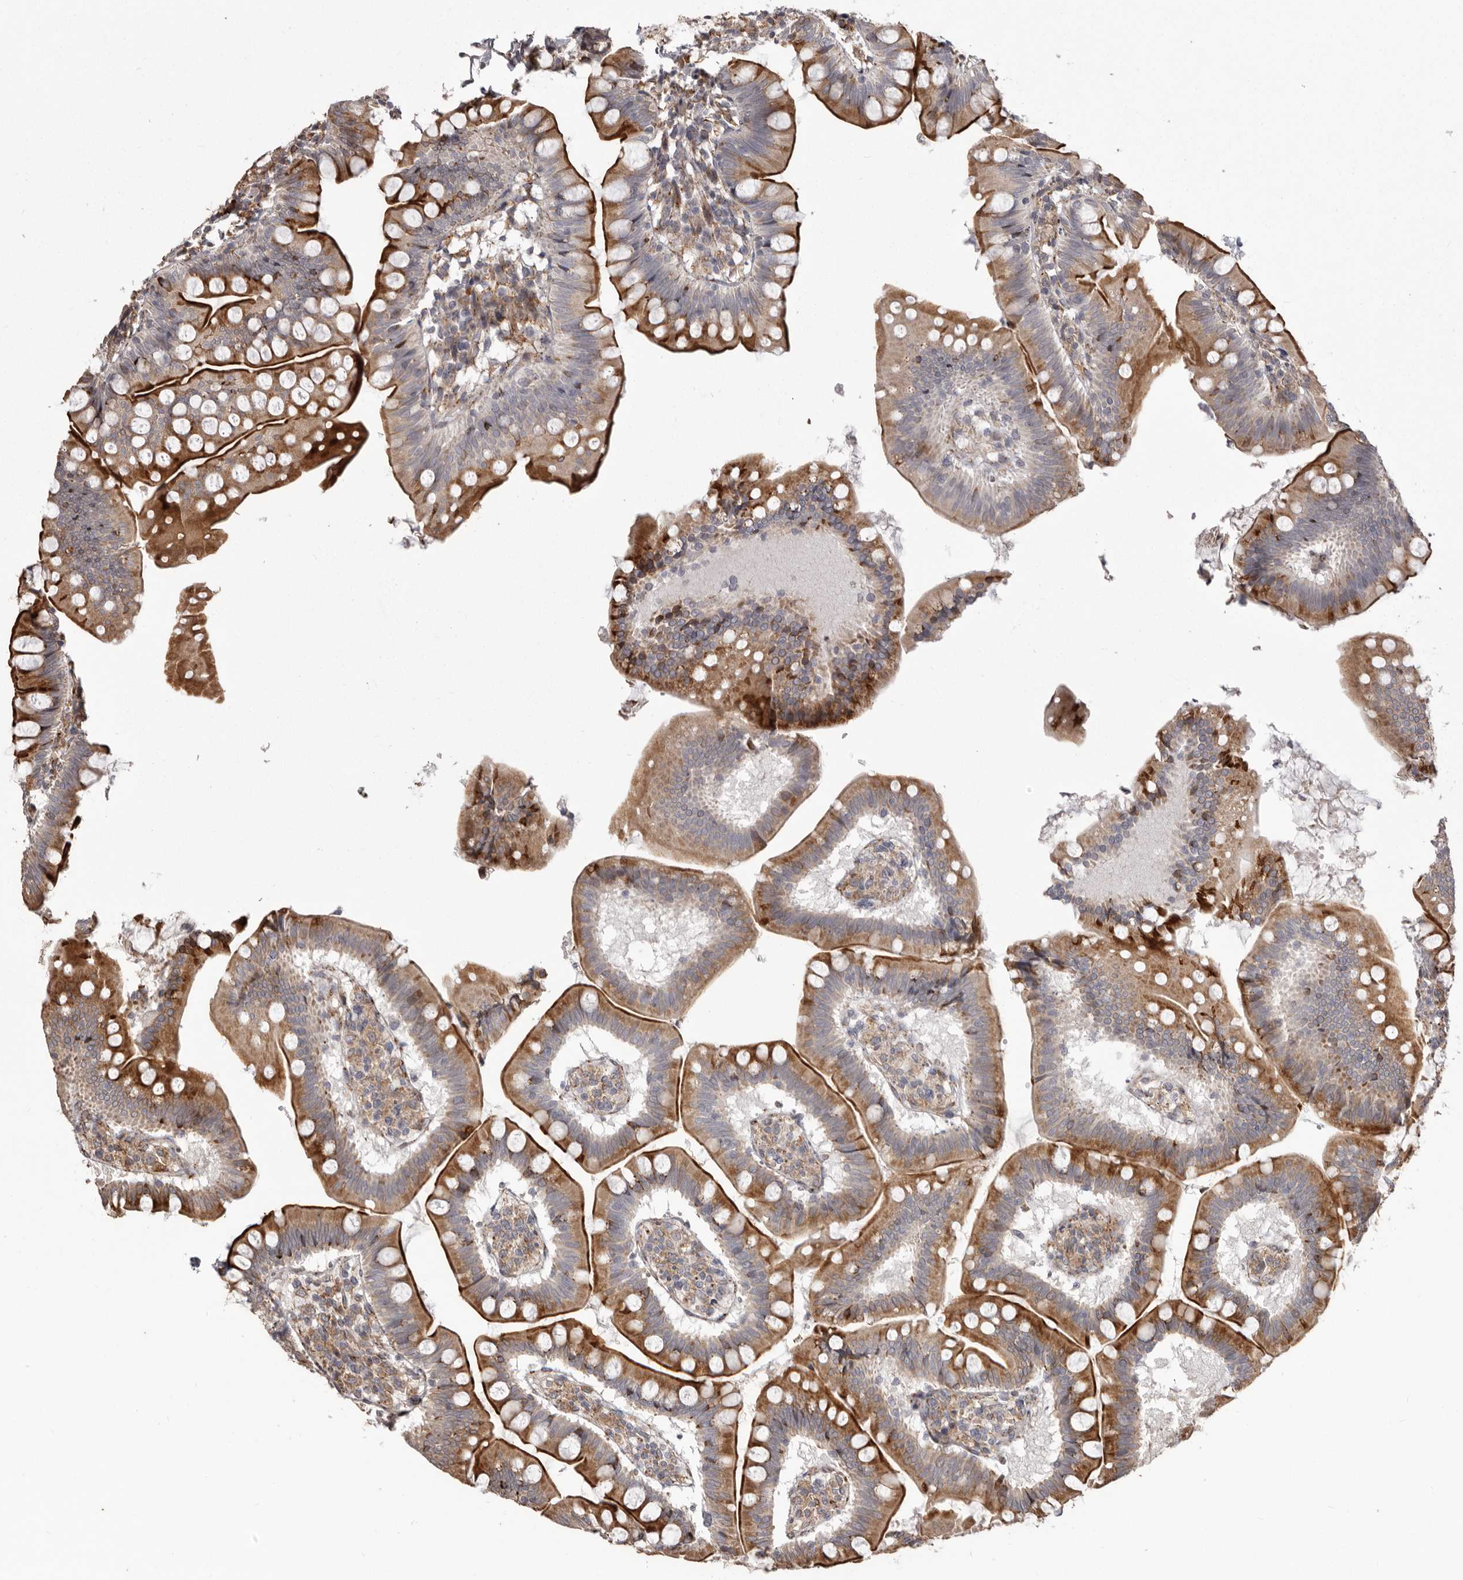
{"staining": {"intensity": "strong", "quantity": ">75%", "location": "cytoplasmic/membranous"}, "tissue": "small intestine", "cell_type": "Glandular cells", "image_type": "normal", "snomed": [{"axis": "morphology", "description": "Normal tissue, NOS"}, {"axis": "topography", "description": "Small intestine"}], "caption": "A micrograph showing strong cytoplasmic/membranous staining in approximately >75% of glandular cells in unremarkable small intestine, as visualized by brown immunohistochemical staining.", "gene": "NUP43", "patient": {"sex": "male", "age": 7}}